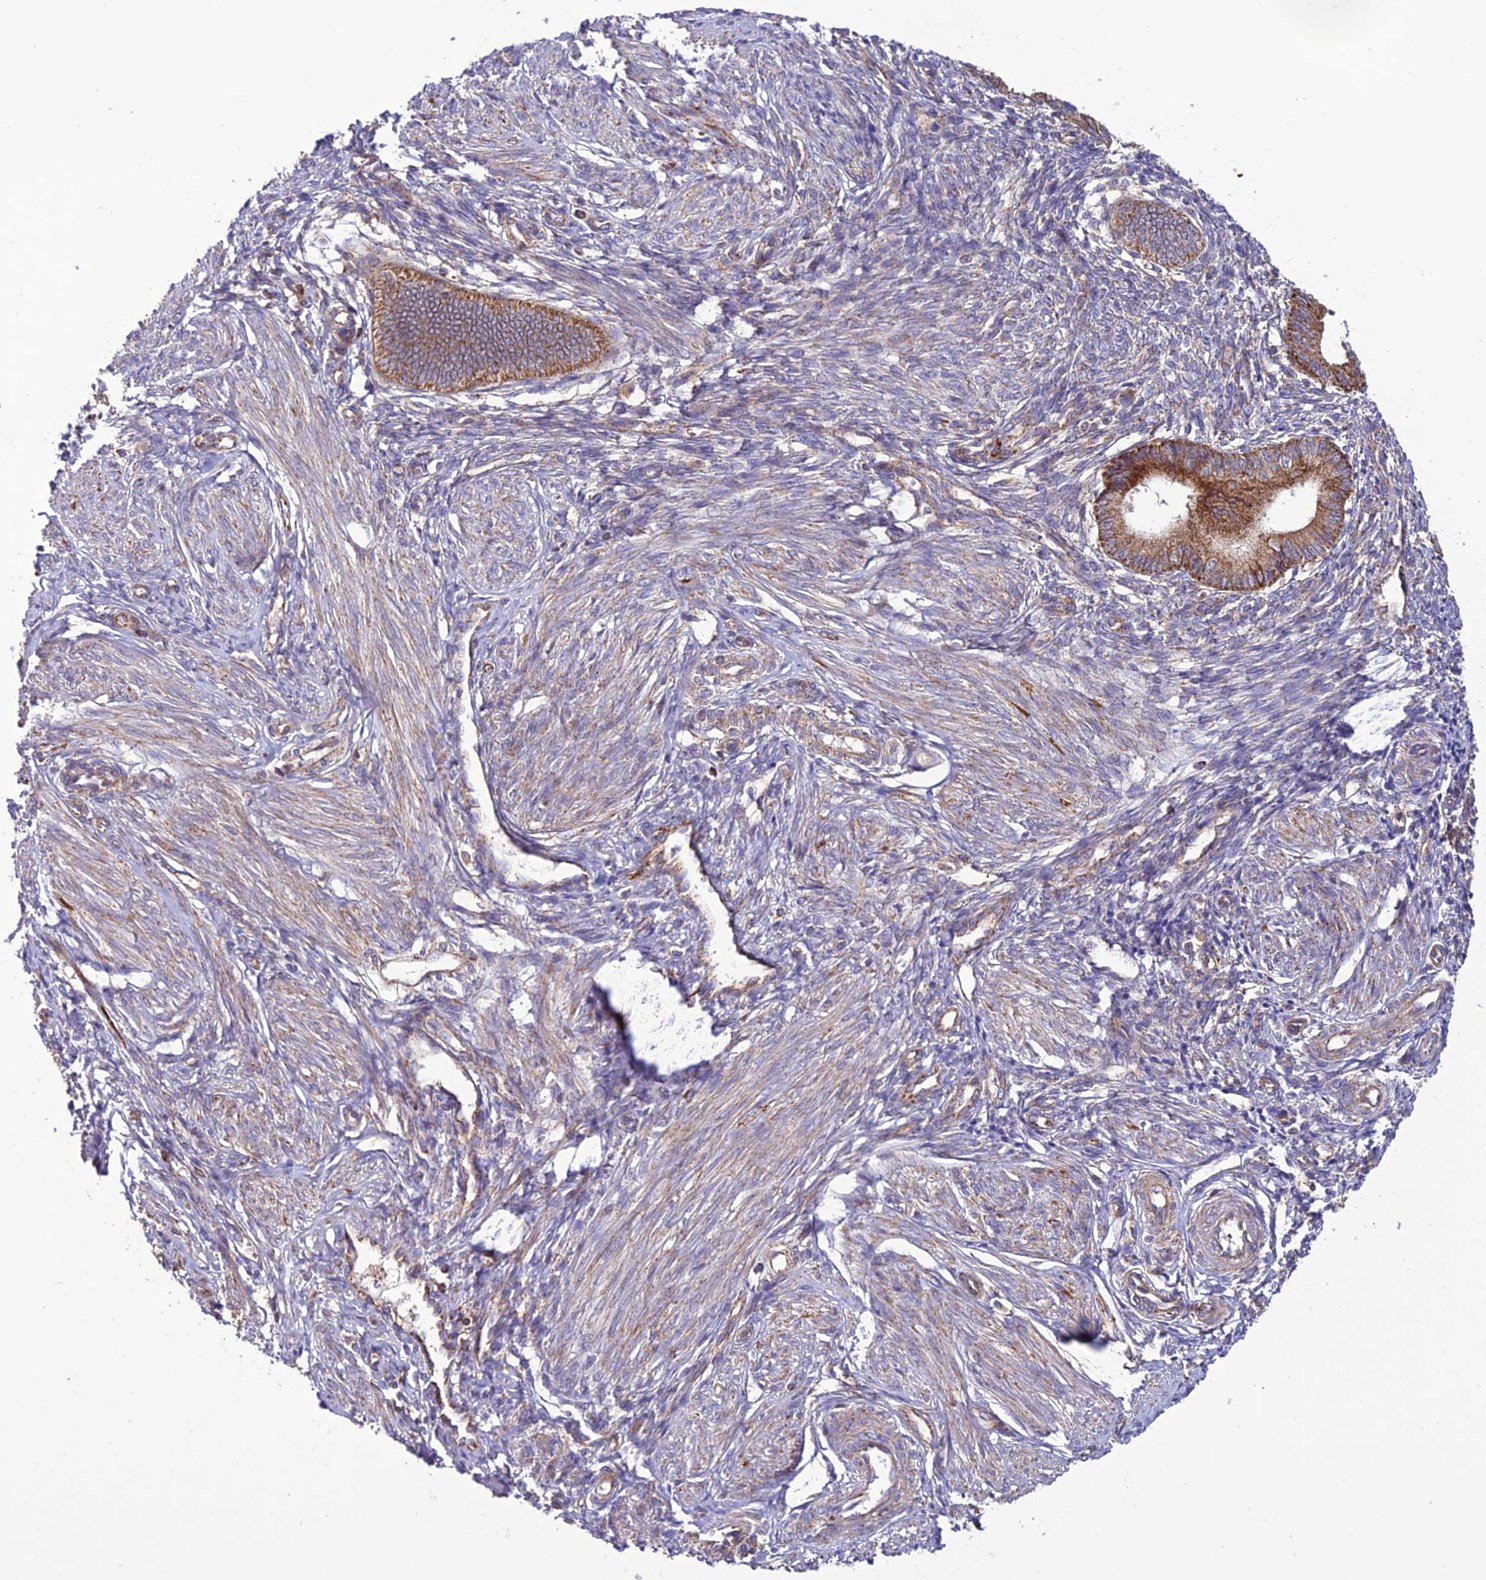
{"staining": {"intensity": "weak", "quantity": "25%-75%", "location": "cytoplasmic/membranous"}, "tissue": "endometrium", "cell_type": "Cells in endometrial stroma", "image_type": "normal", "snomed": [{"axis": "morphology", "description": "Normal tissue, NOS"}, {"axis": "topography", "description": "Endometrium"}], "caption": "Immunohistochemical staining of normal human endometrium demonstrates low levels of weak cytoplasmic/membranous expression in about 25%-75% of cells in endometrial stroma.", "gene": "MRPS9", "patient": {"sex": "female", "age": 46}}